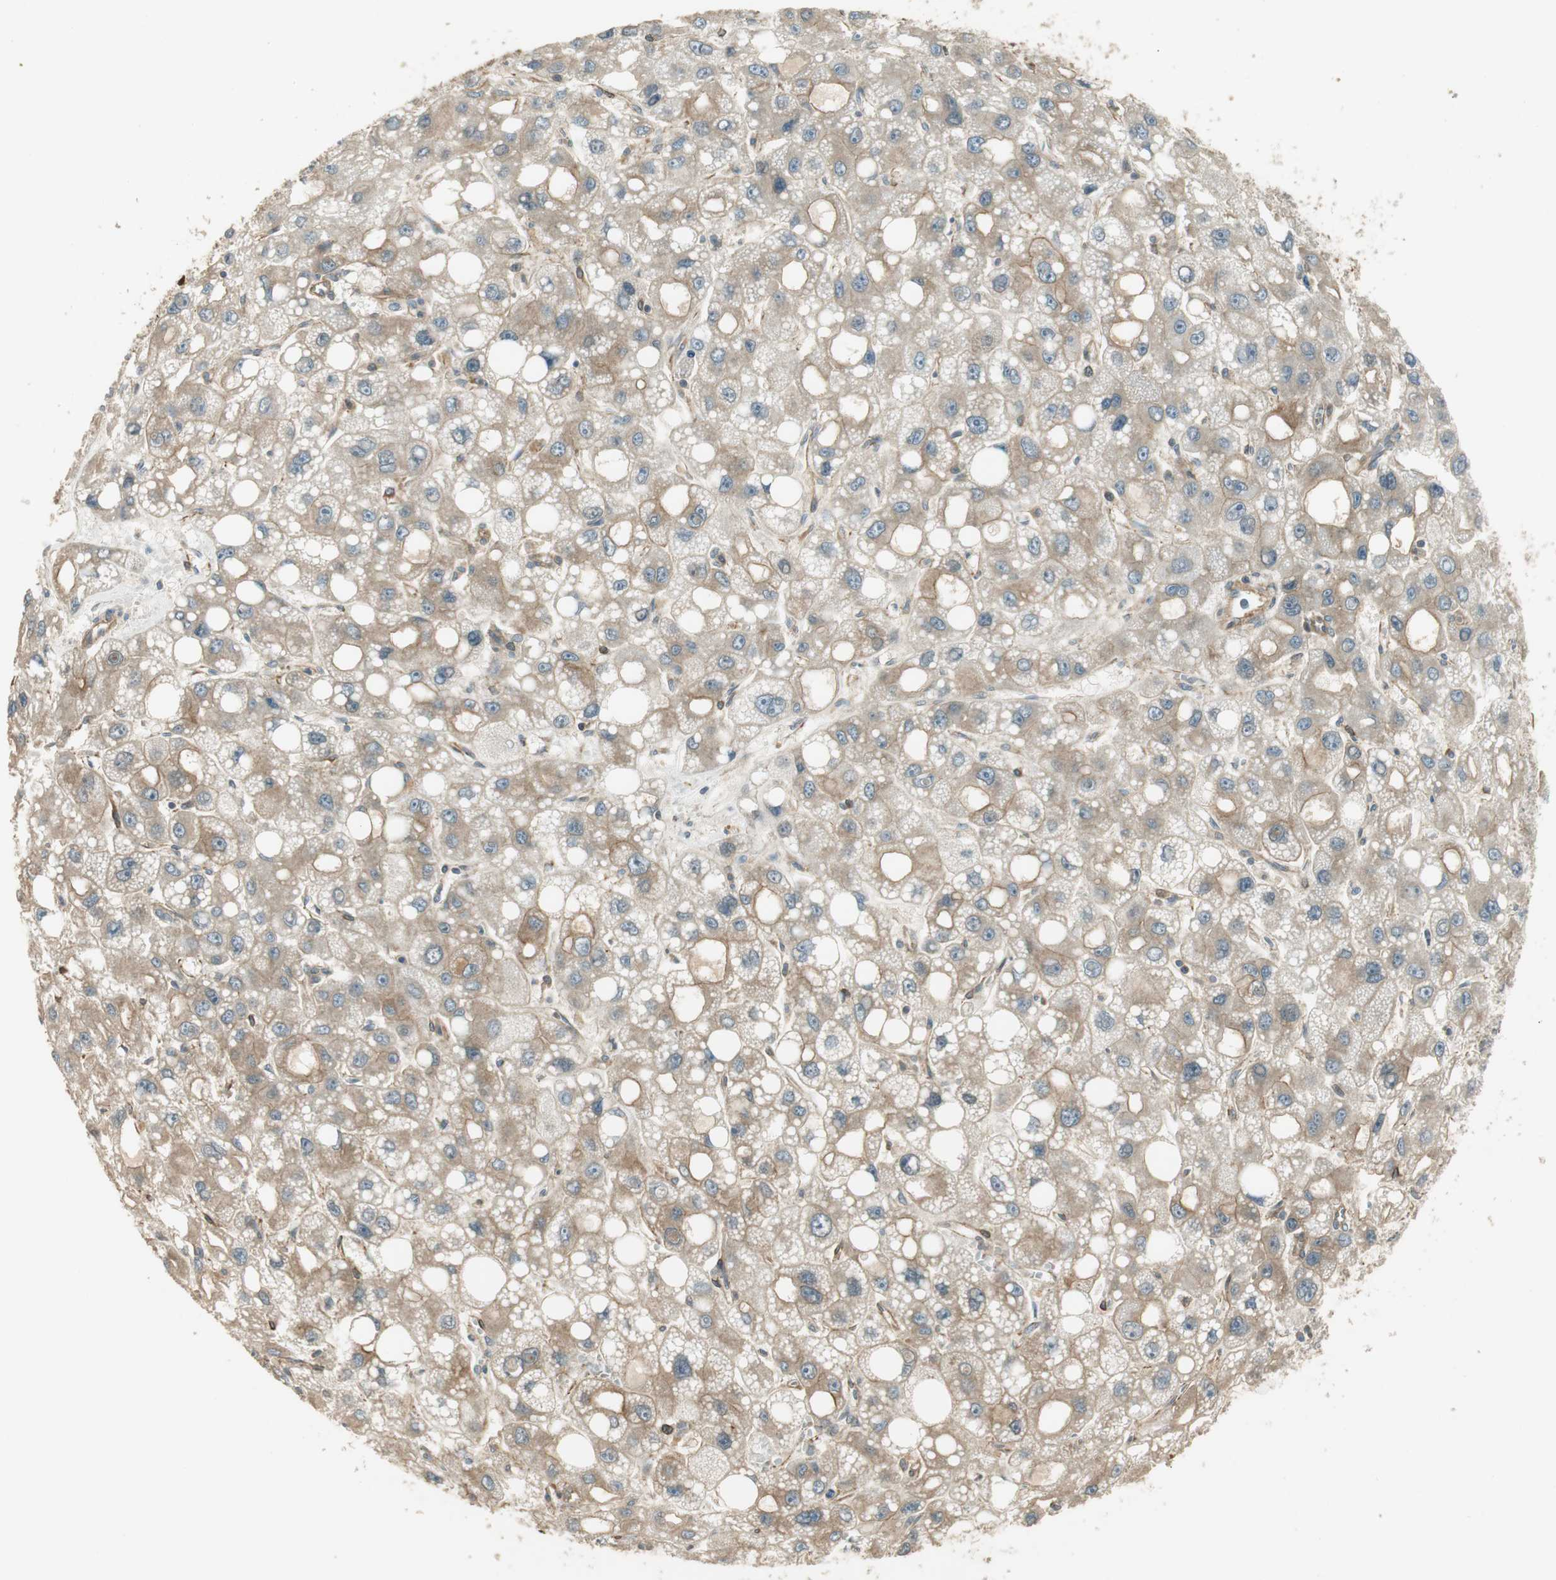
{"staining": {"intensity": "weak", "quantity": ">75%", "location": "cytoplasmic/membranous"}, "tissue": "liver cancer", "cell_type": "Tumor cells", "image_type": "cancer", "snomed": [{"axis": "morphology", "description": "Carcinoma, Hepatocellular, NOS"}, {"axis": "topography", "description": "Liver"}], "caption": "Brown immunohistochemical staining in human liver cancer (hepatocellular carcinoma) shows weak cytoplasmic/membranous staining in about >75% of tumor cells. (DAB (3,3'-diaminobenzidine) IHC, brown staining for protein, blue staining for nuclei).", "gene": "PFDN5", "patient": {"sex": "male", "age": 55}}